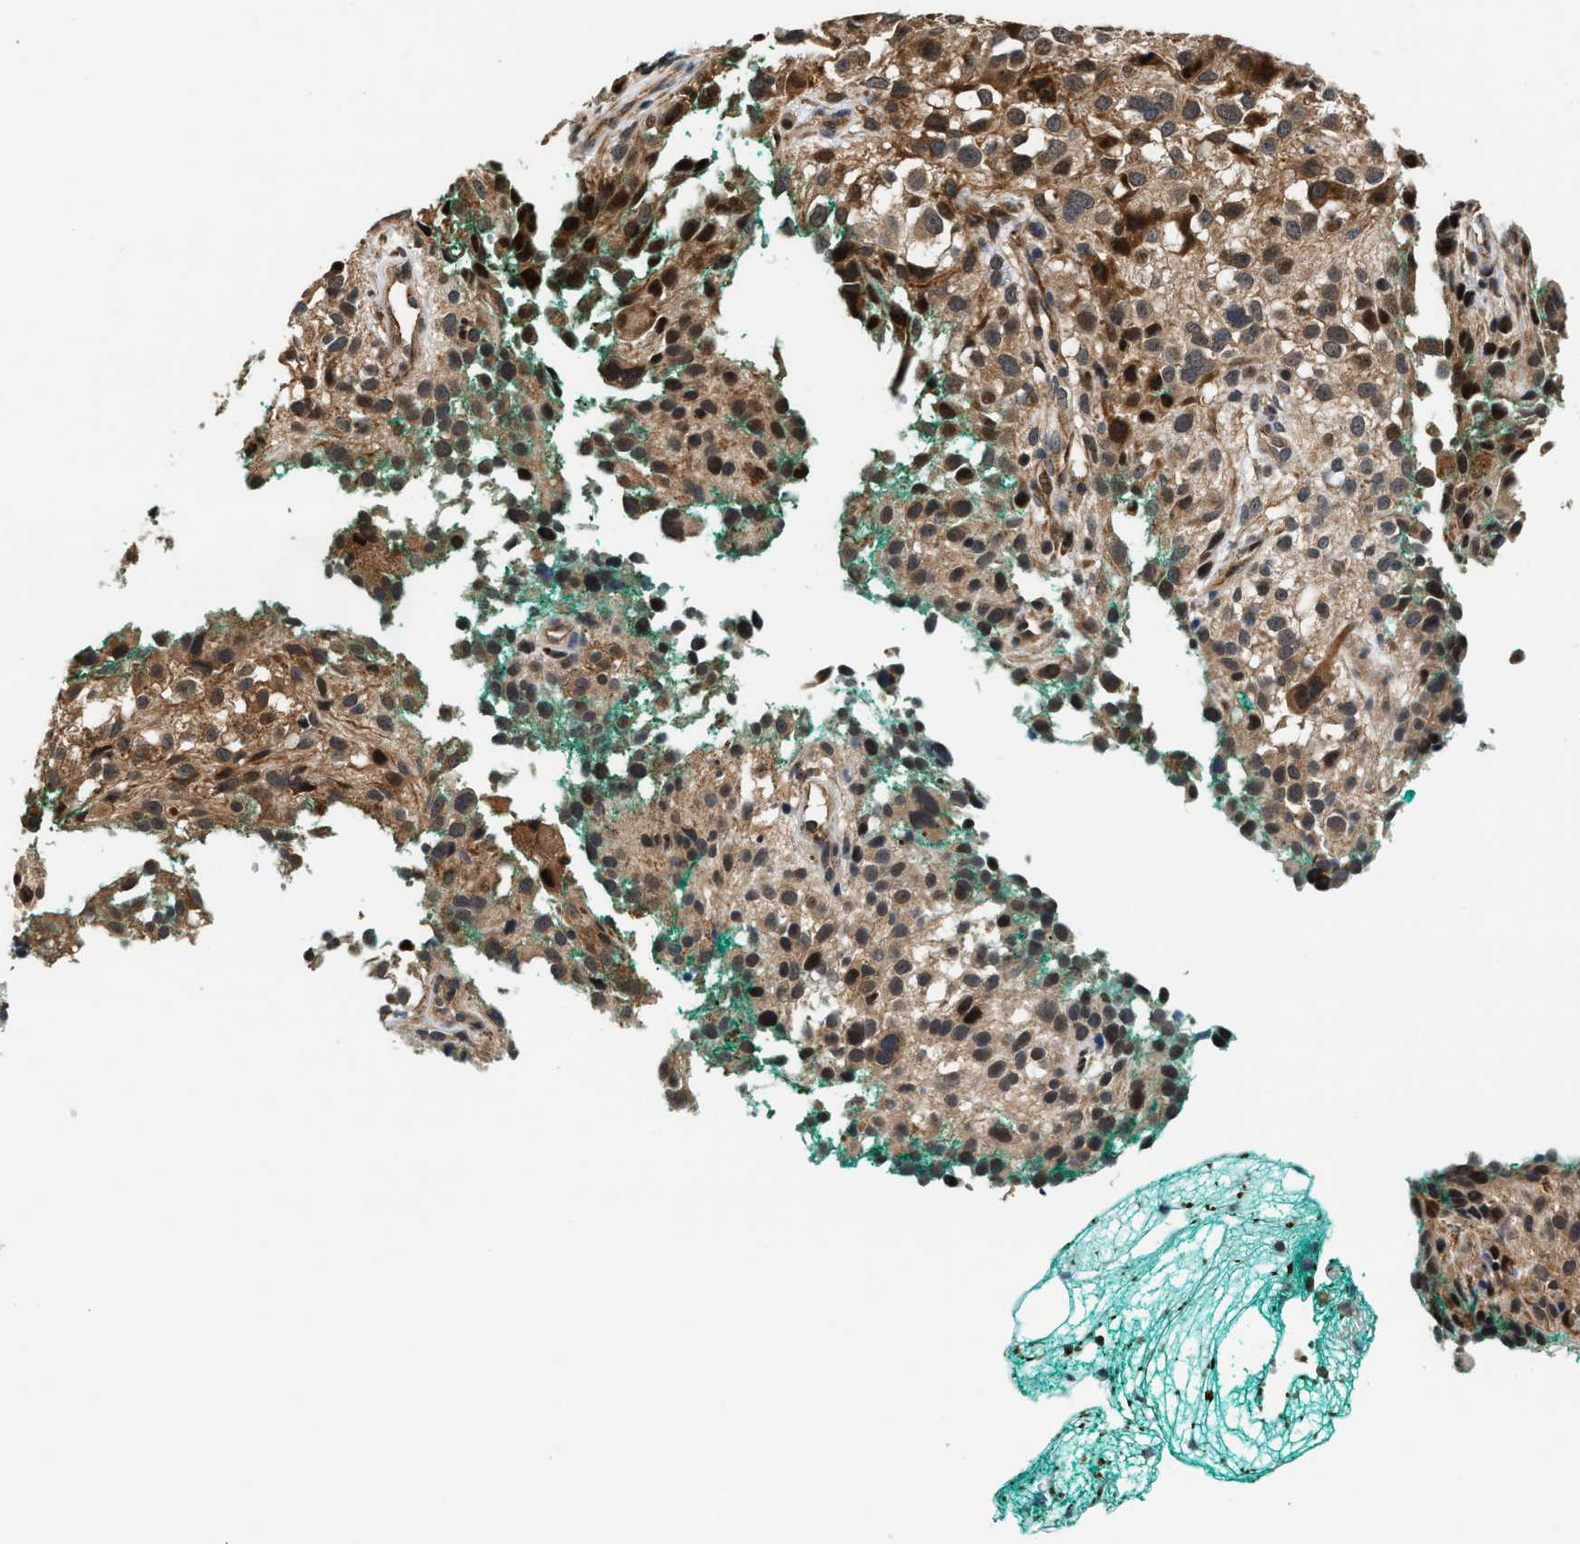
{"staining": {"intensity": "moderate", "quantity": ">75%", "location": "cytoplasmic/membranous"}, "tissue": "melanoma", "cell_type": "Tumor cells", "image_type": "cancer", "snomed": [{"axis": "morphology", "description": "Necrosis, NOS"}, {"axis": "morphology", "description": "Malignant melanoma, NOS"}, {"axis": "topography", "description": "Skin"}], "caption": "This histopathology image demonstrates malignant melanoma stained with immunohistochemistry (IHC) to label a protein in brown. The cytoplasmic/membranous of tumor cells show moderate positivity for the protein. Nuclei are counter-stained blue.", "gene": "TUT7", "patient": {"sex": "female", "age": 87}}